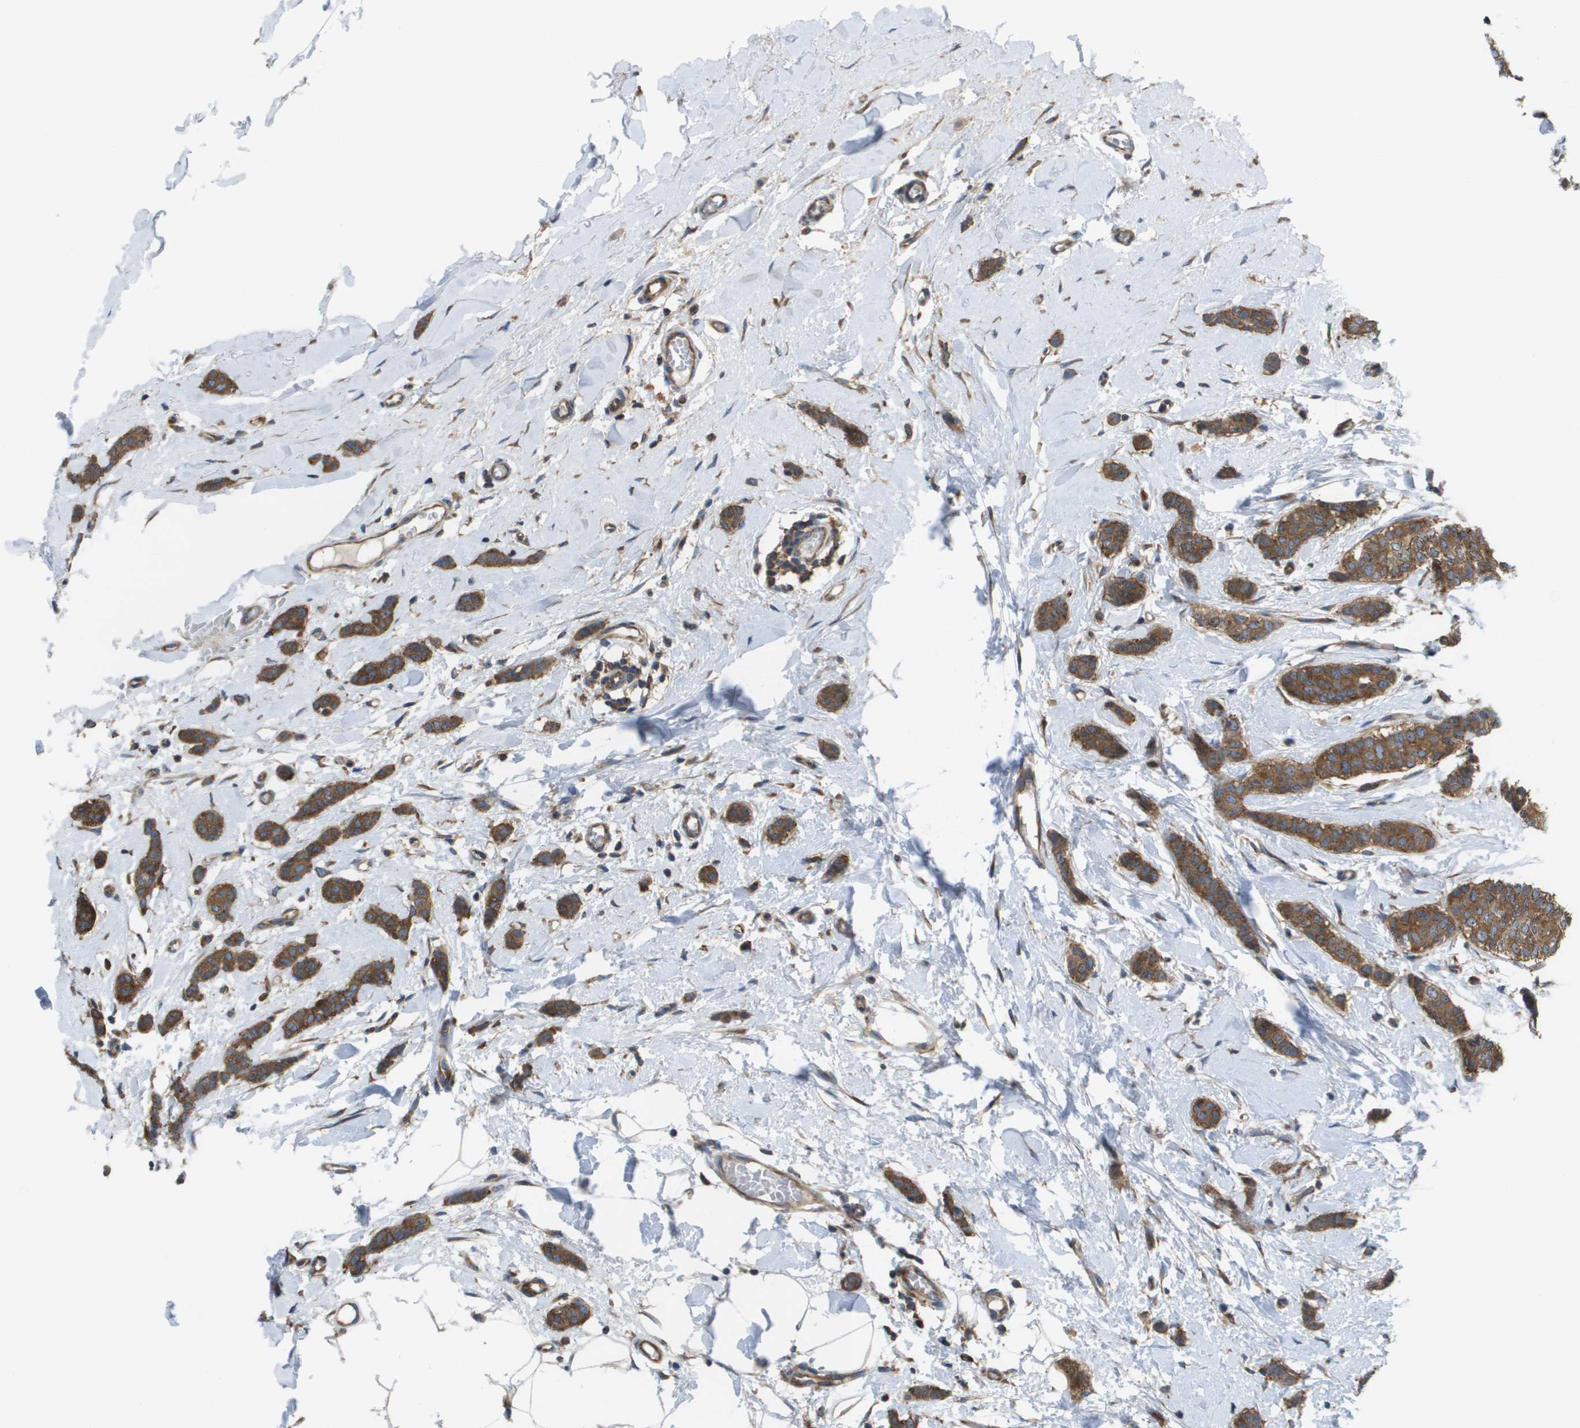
{"staining": {"intensity": "moderate", "quantity": ">75%", "location": "cytoplasmic/membranous"}, "tissue": "breast cancer", "cell_type": "Tumor cells", "image_type": "cancer", "snomed": [{"axis": "morphology", "description": "Lobular carcinoma"}, {"axis": "topography", "description": "Skin"}, {"axis": "topography", "description": "Breast"}], "caption": "A photomicrograph showing moderate cytoplasmic/membranous expression in approximately >75% of tumor cells in breast lobular carcinoma, as visualized by brown immunohistochemical staining.", "gene": "EIF4G2", "patient": {"sex": "female", "age": 46}}